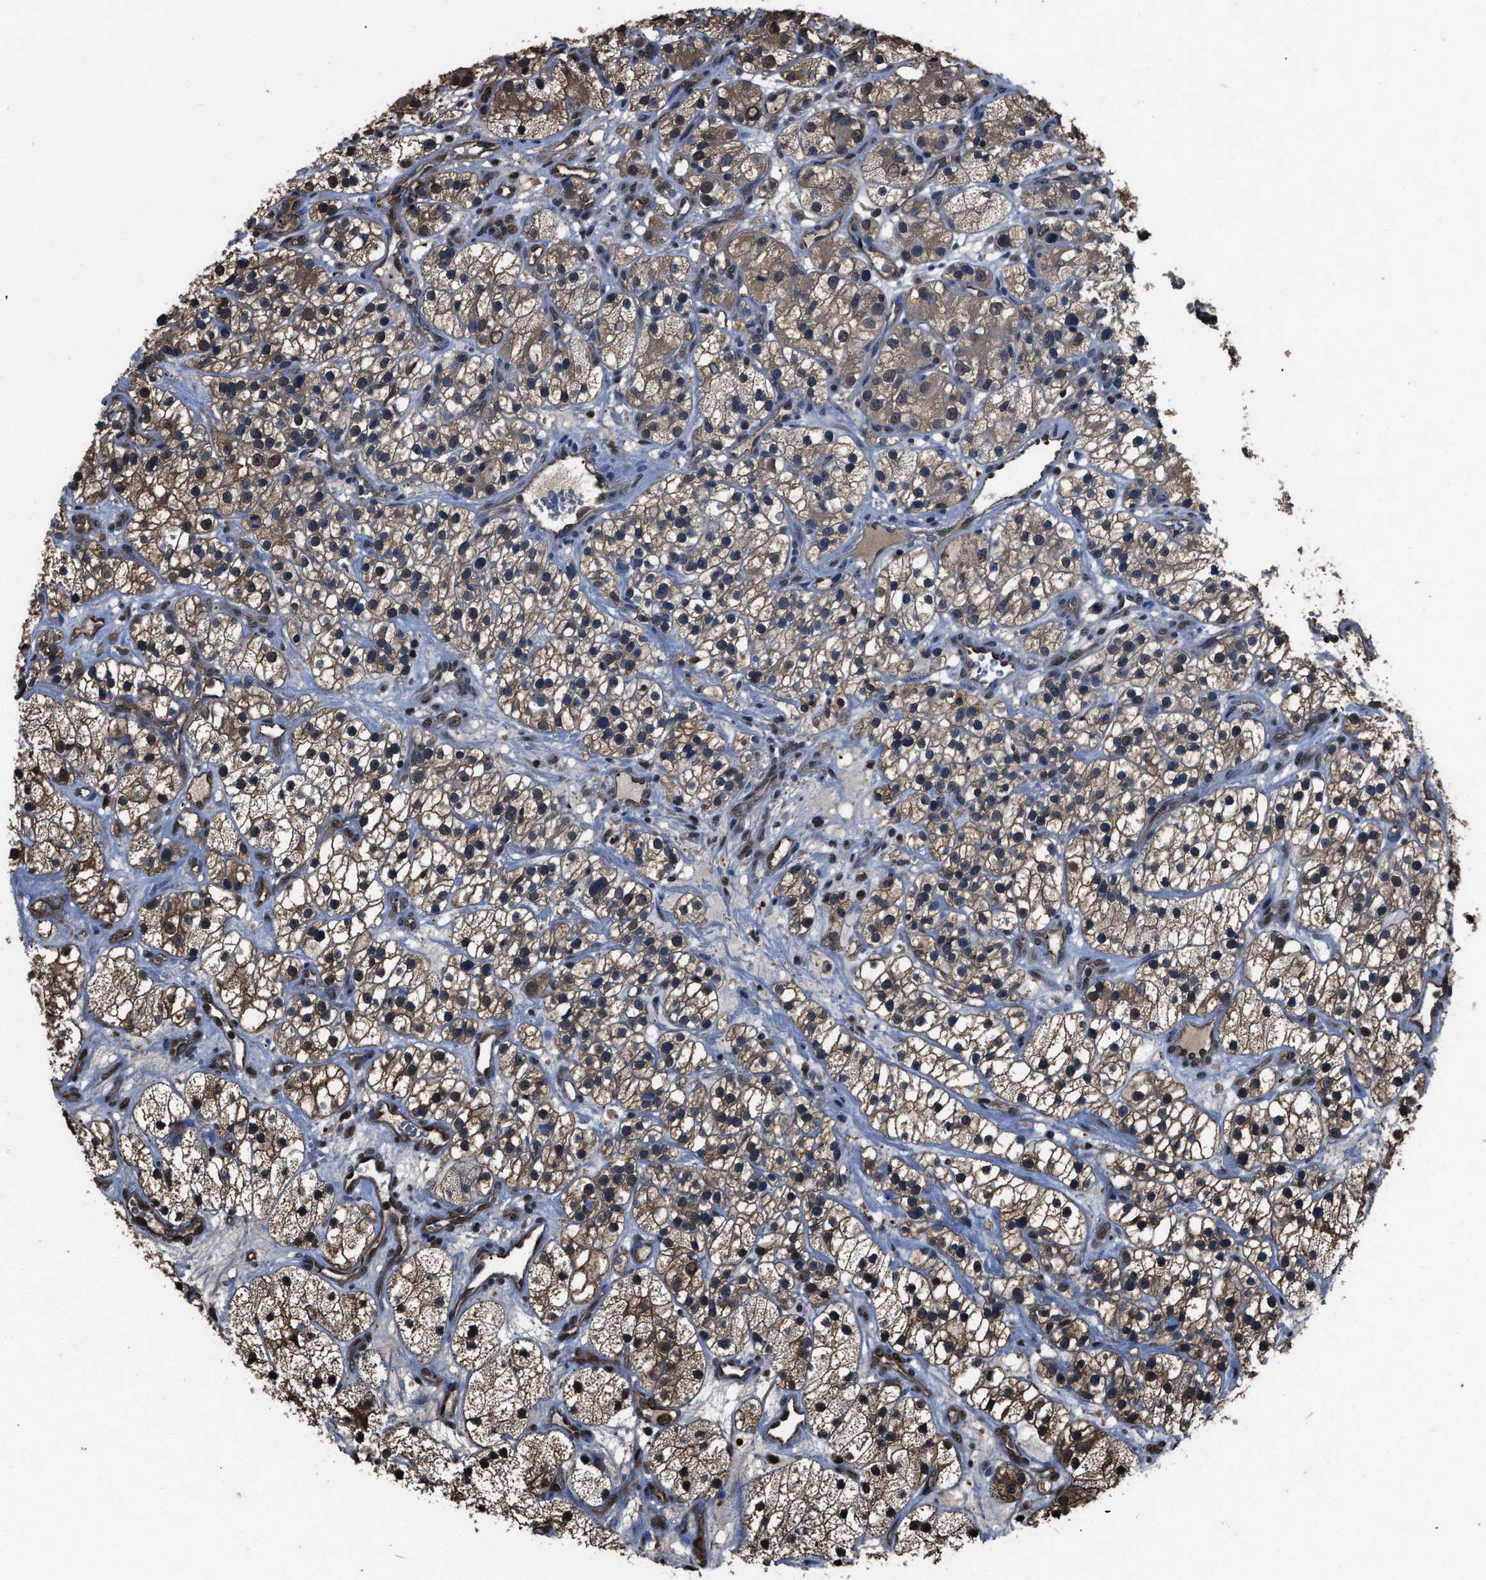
{"staining": {"intensity": "moderate", "quantity": ">75%", "location": "cytoplasmic/membranous,nuclear"}, "tissue": "renal cancer", "cell_type": "Tumor cells", "image_type": "cancer", "snomed": [{"axis": "morphology", "description": "Adenocarcinoma, NOS"}, {"axis": "topography", "description": "Kidney"}], "caption": "Adenocarcinoma (renal) tissue reveals moderate cytoplasmic/membranous and nuclear positivity in about >75% of tumor cells, visualized by immunohistochemistry.", "gene": "FNTA", "patient": {"sex": "female", "age": 57}}